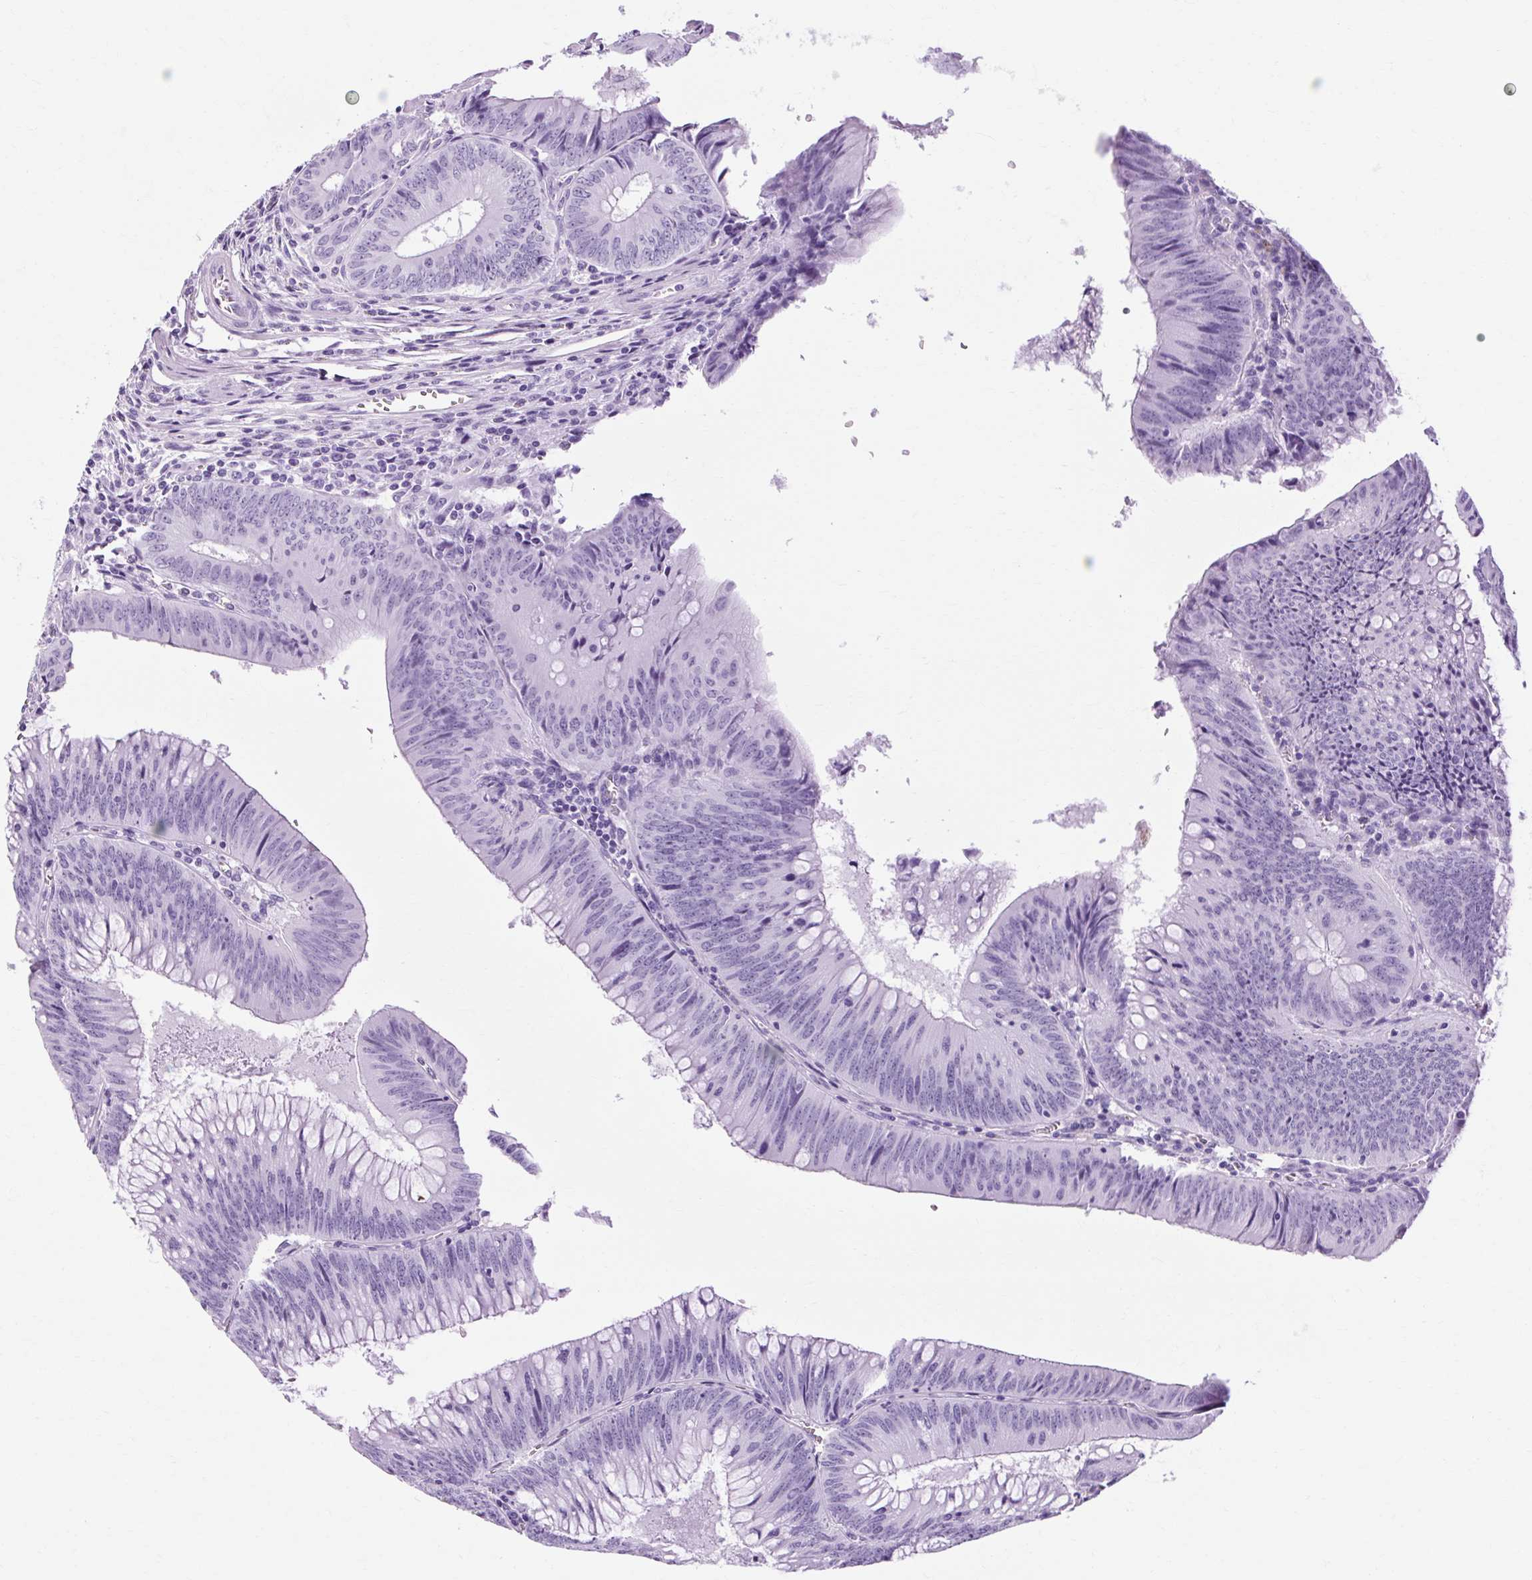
{"staining": {"intensity": "negative", "quantity": "none", "location": "none"}, "tissue": "colorectal cancer", "cell_type": "Tumor cells", "image_type": "cancer", "snomed": [{"axis": "morphology", "description": "Adenocarcinoma, NOS"}, {"axis": "topography", "description": "Rectum"}], "caption": "This is a micrograph of IHC staining of colorectal cancer (adenocarcinoma), which shows no staining in tumor cells.", "gene": "OOEP", "patient": {"sex": "female", "age": 72}}